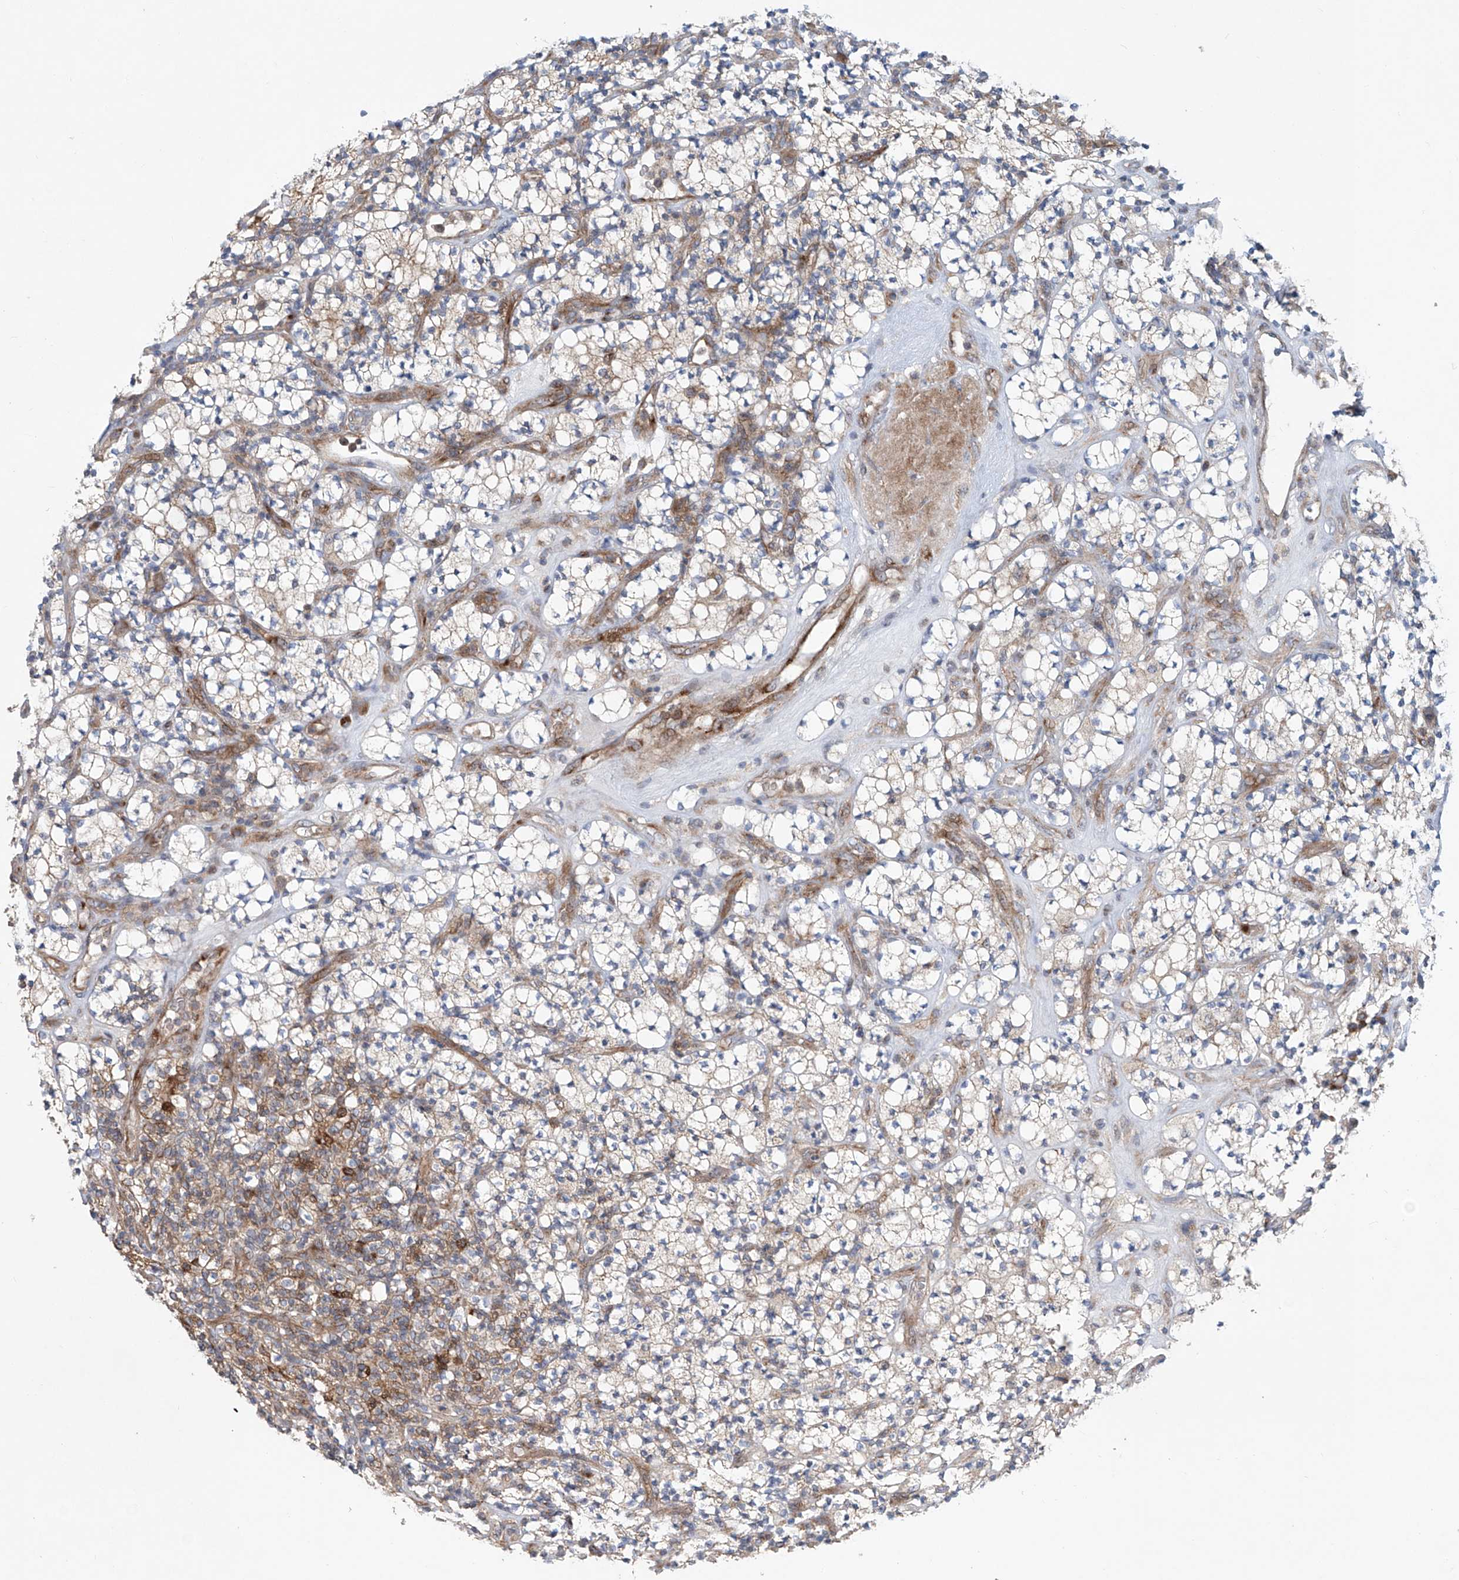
{"staining": {"intensity": "weak", "quantity": "25%-75%", "location": "cytoplasmic/membranous"}, "tissue": "renal cancer", "cell_type": "Tumor cells", "image_type": "cancer", "snomed": [{"axis": "morphology", "description": "Adenocarcinoma, NOS"}, {"axis": "topography", "description": "Kidney"}], "caption": "Renal cancer stained with immunohistochemistry displays weak cytoplasmic/membranous positivity in approximately 25%-75% of tumor cells. (DAB IHC with brightfield microscopy, high magnification).", "gene": "KLC4", "patient": {"sex": "male", "age": 77}}